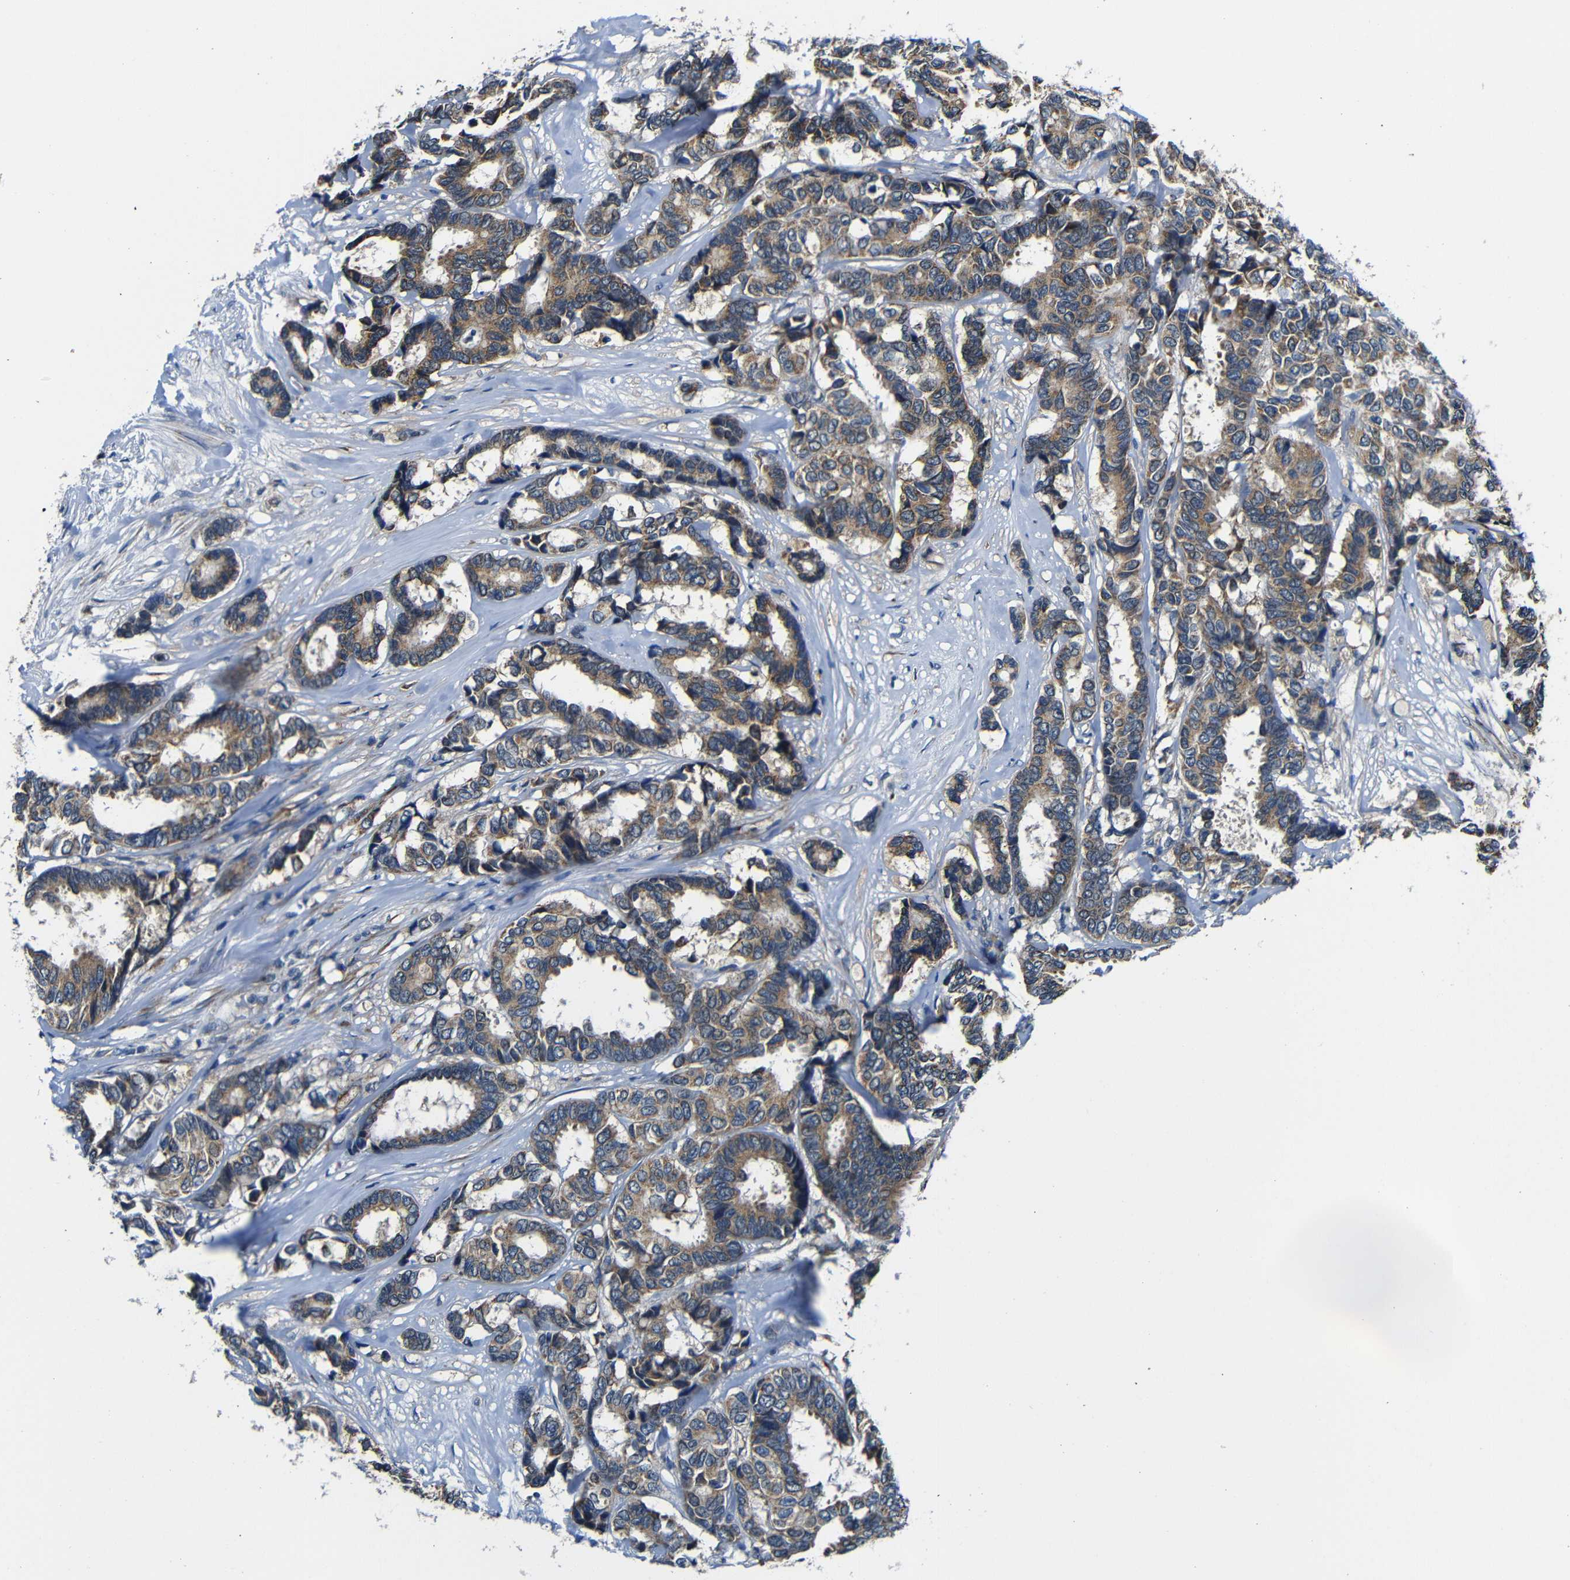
{"staining": {"intensity": "moderate", "quantity": ">75%", "location": "cytoplasmic/membranous"}, "tissue": "breast cancer", "cell_type": "Tumor cells", "image_type": "cancer", "snomed": [{"axis": "morphology", "description": "Duct carcinoma"}, {"axis": "topography", "description": "Breast"}], "caption": "Protein analysis of breast cancer (invasive ductal carcinoma) tissue reveals moderate cytoplasmic/membranous positivity in approximately >75% of tumor cells.", "gene": "FKBP14", "patient": {"sex": "female", "age": 87}}